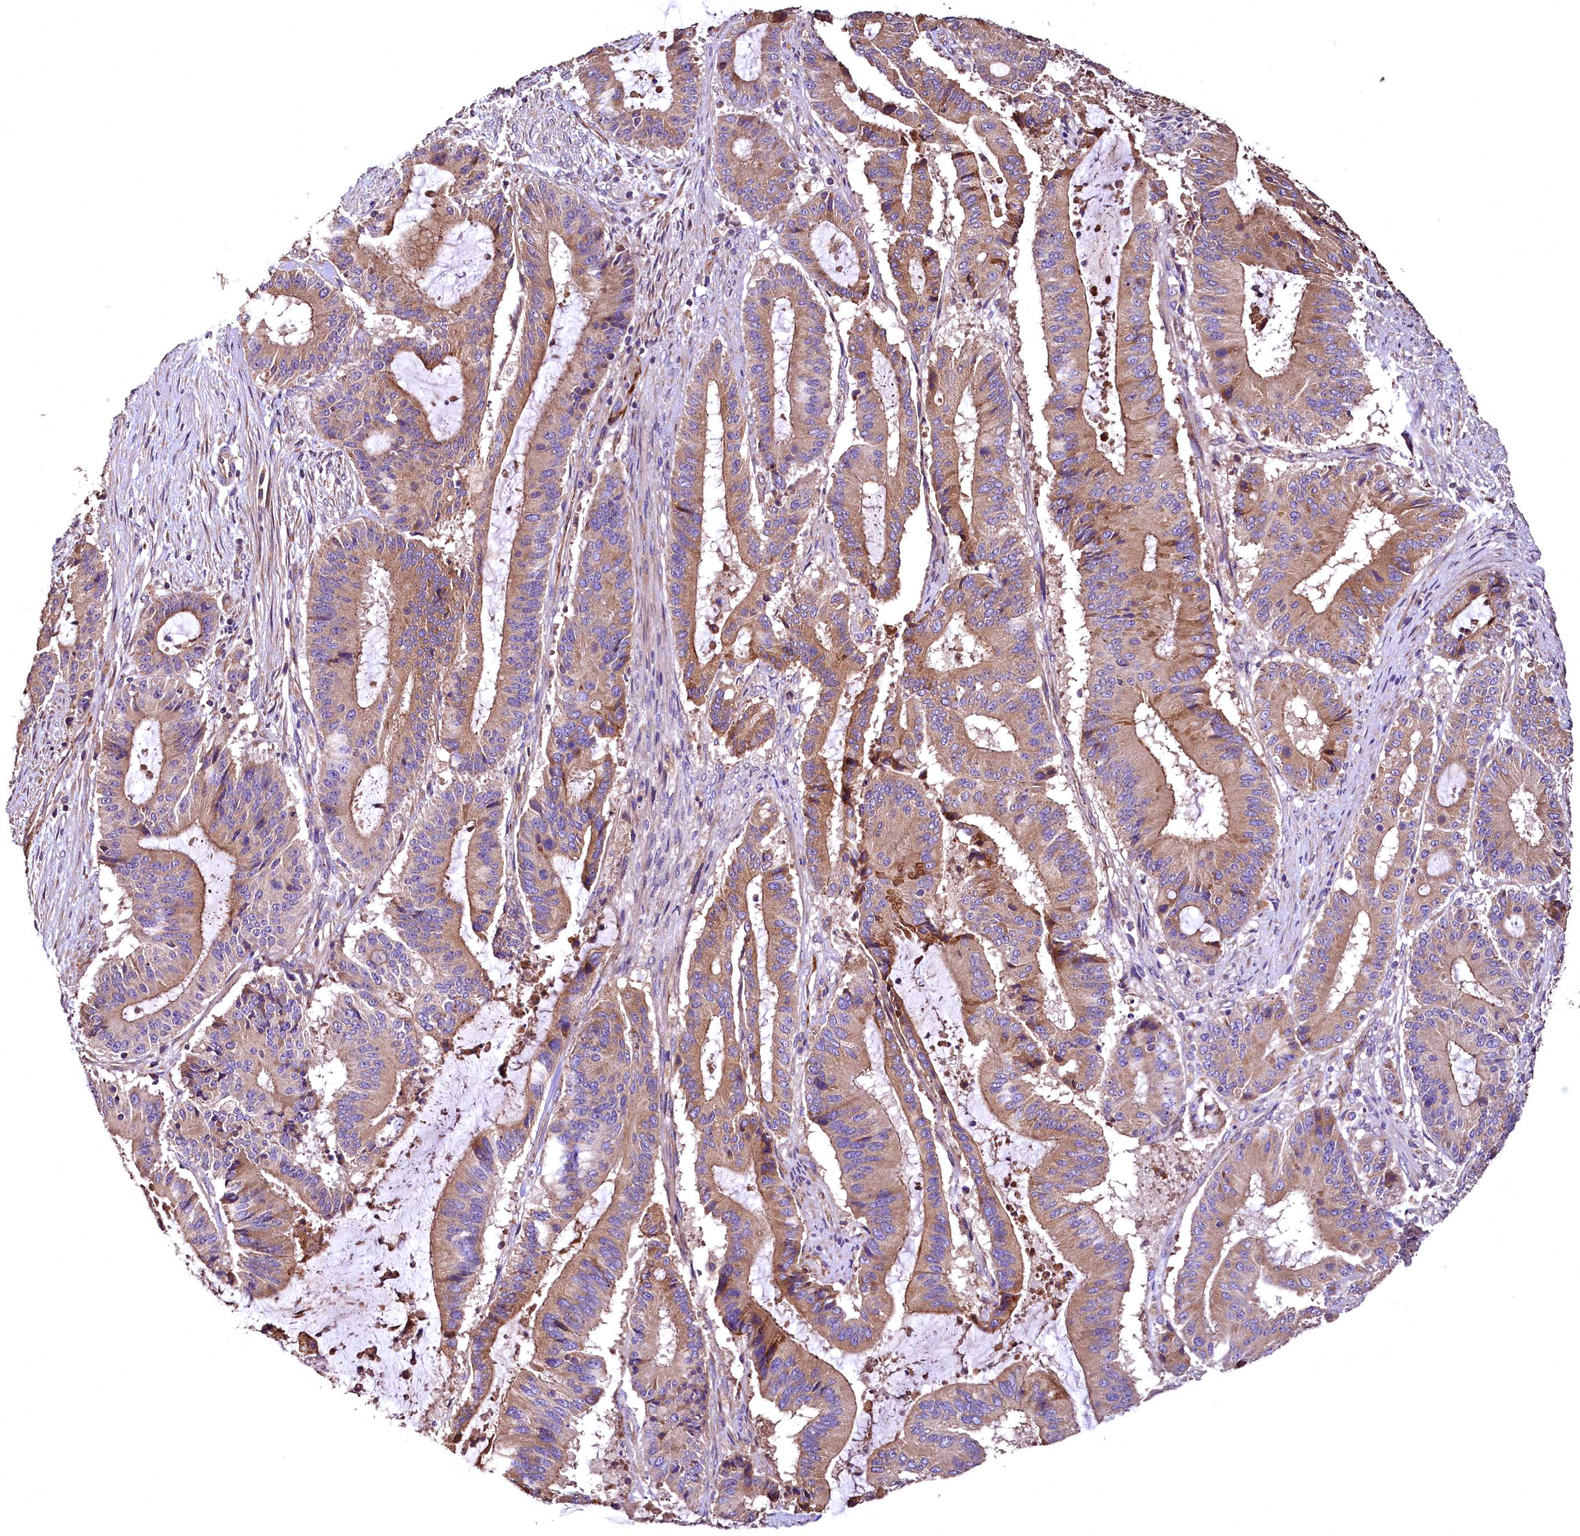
{"staining": {"intensity": "moderate", "quantity": ">75%", "location": "cytoplasmic/membranous"}, "tissue": "liver cancer", "cell_type": "Tumor cells", "image_type": "cancer", "snomed": [{"axis": "morphology", "description": "Normal tissue, NOS"}, {"axis": "morphology", "description": "Cholangiocarcinoma"}, {"axis": "topography", "description": "Liver"}, {"axis": "topography", "description": "Peripheral nerve tissue"}], "caption": "Immunohistochemical staining of cholangiocarcinoma (liver) exhibits medium levels of moderate cytoplasmic/membranous positivity in approximately >75% of tumor cells.", "gene": "RASSF1", "patient": {"sex": "female", "age": 73}}